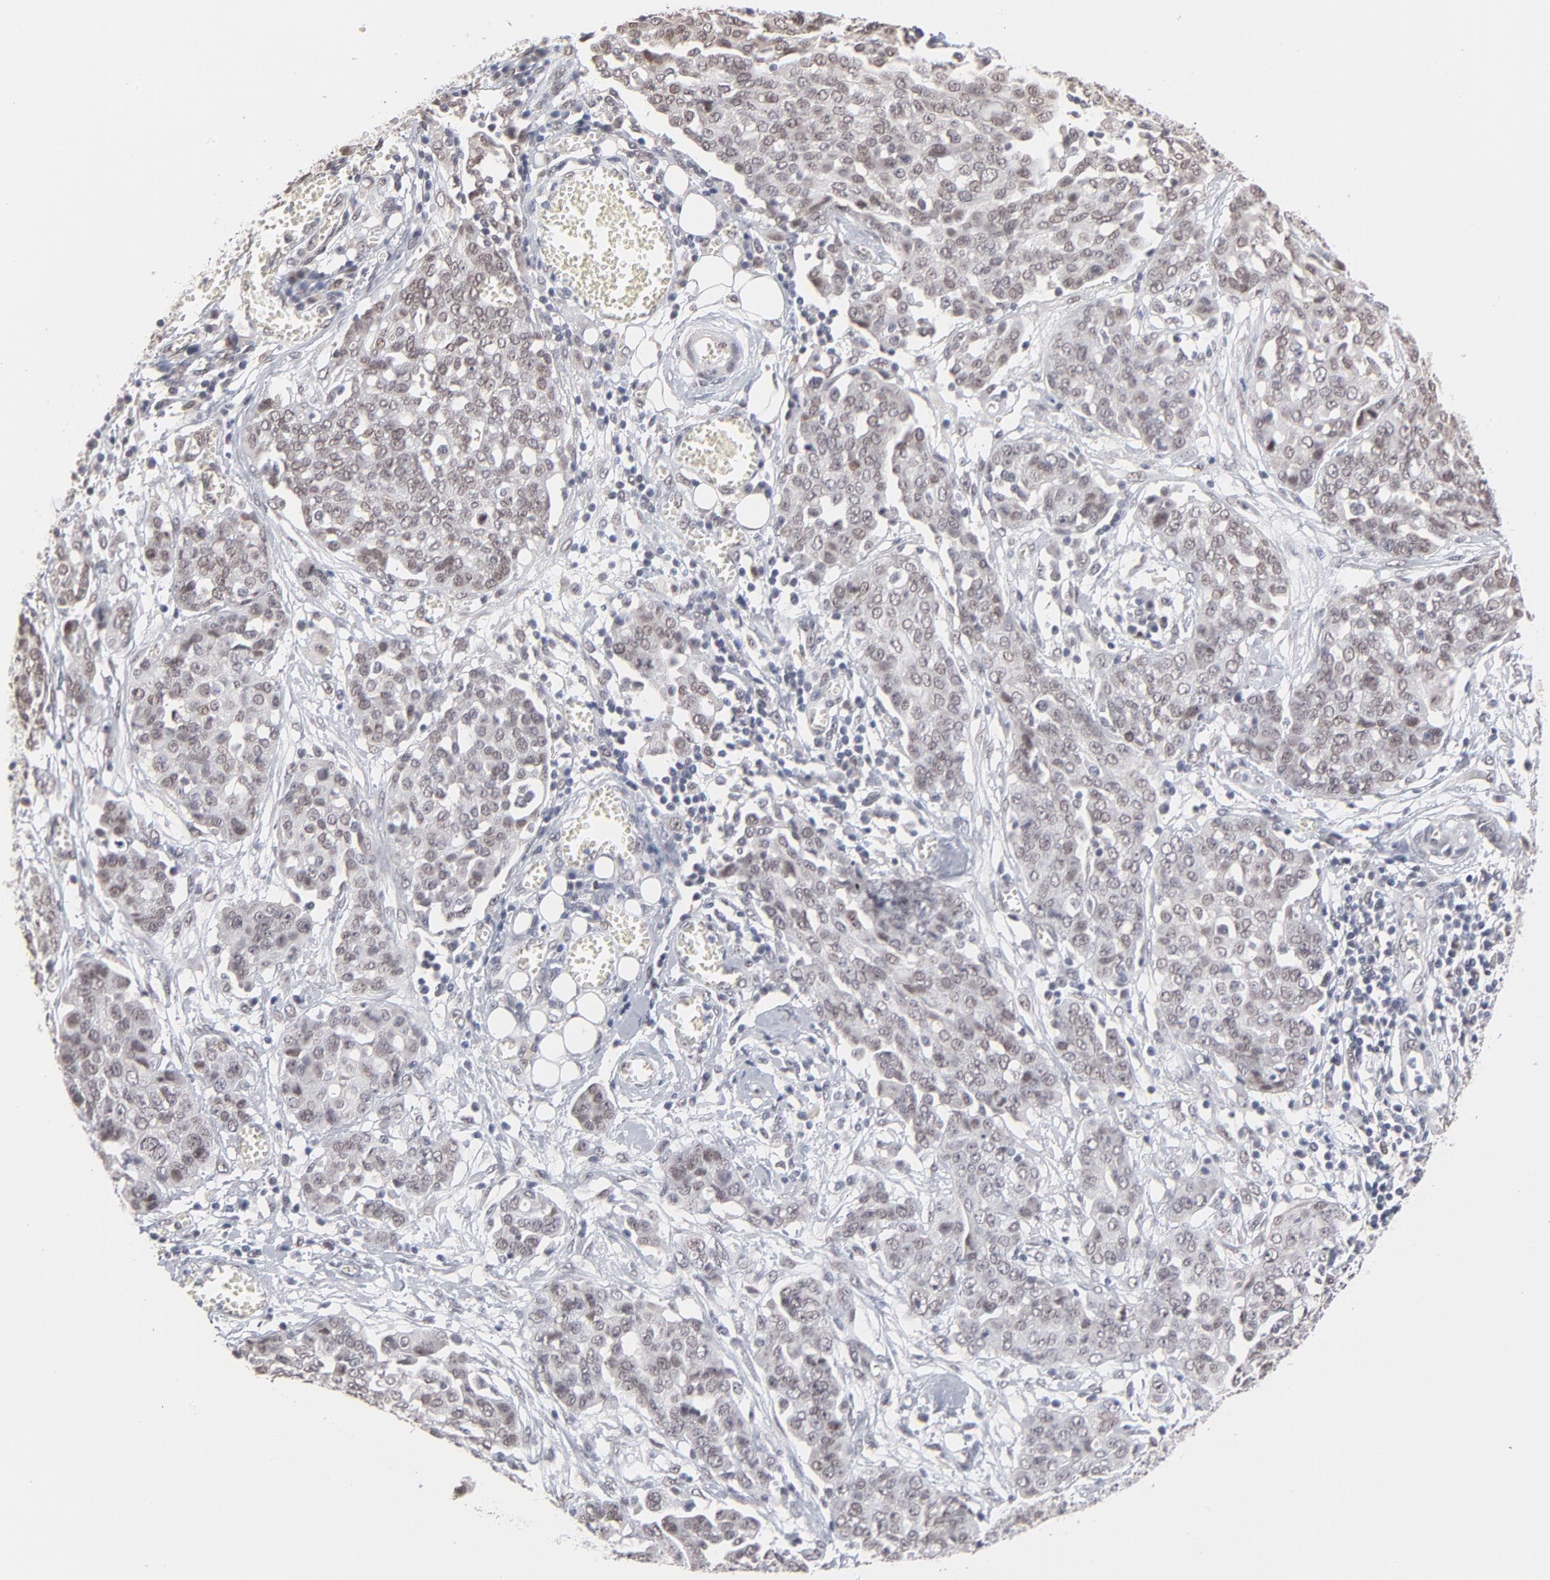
{"staining": {"intensity": "weak", "quantity": "25%-75%", "location": "nuclear"}, "tissue": "ovarian cancer", "cell_type": "Tumor cells", "image_type": "cancer", "snomed": [{"axis": "morphology", "description": "Cystadenocarcinoma, serous, NOS"}, {"axis": "topography", "description": "Soft tissue"}, {"axis": "topography", "description": "Ovary"}], "caption": "A photomicrograph of human serous cystadenocarcinoma (ovarian) stained for a protein shows weak nuclear brown staining in tumor cells. Using DAB (brown) and hematoxylin (blue) stains, captured at high magnification using brightfield microscopy.", "gene": "MBIP", "patient": {"sex": "female", "age": 57}}